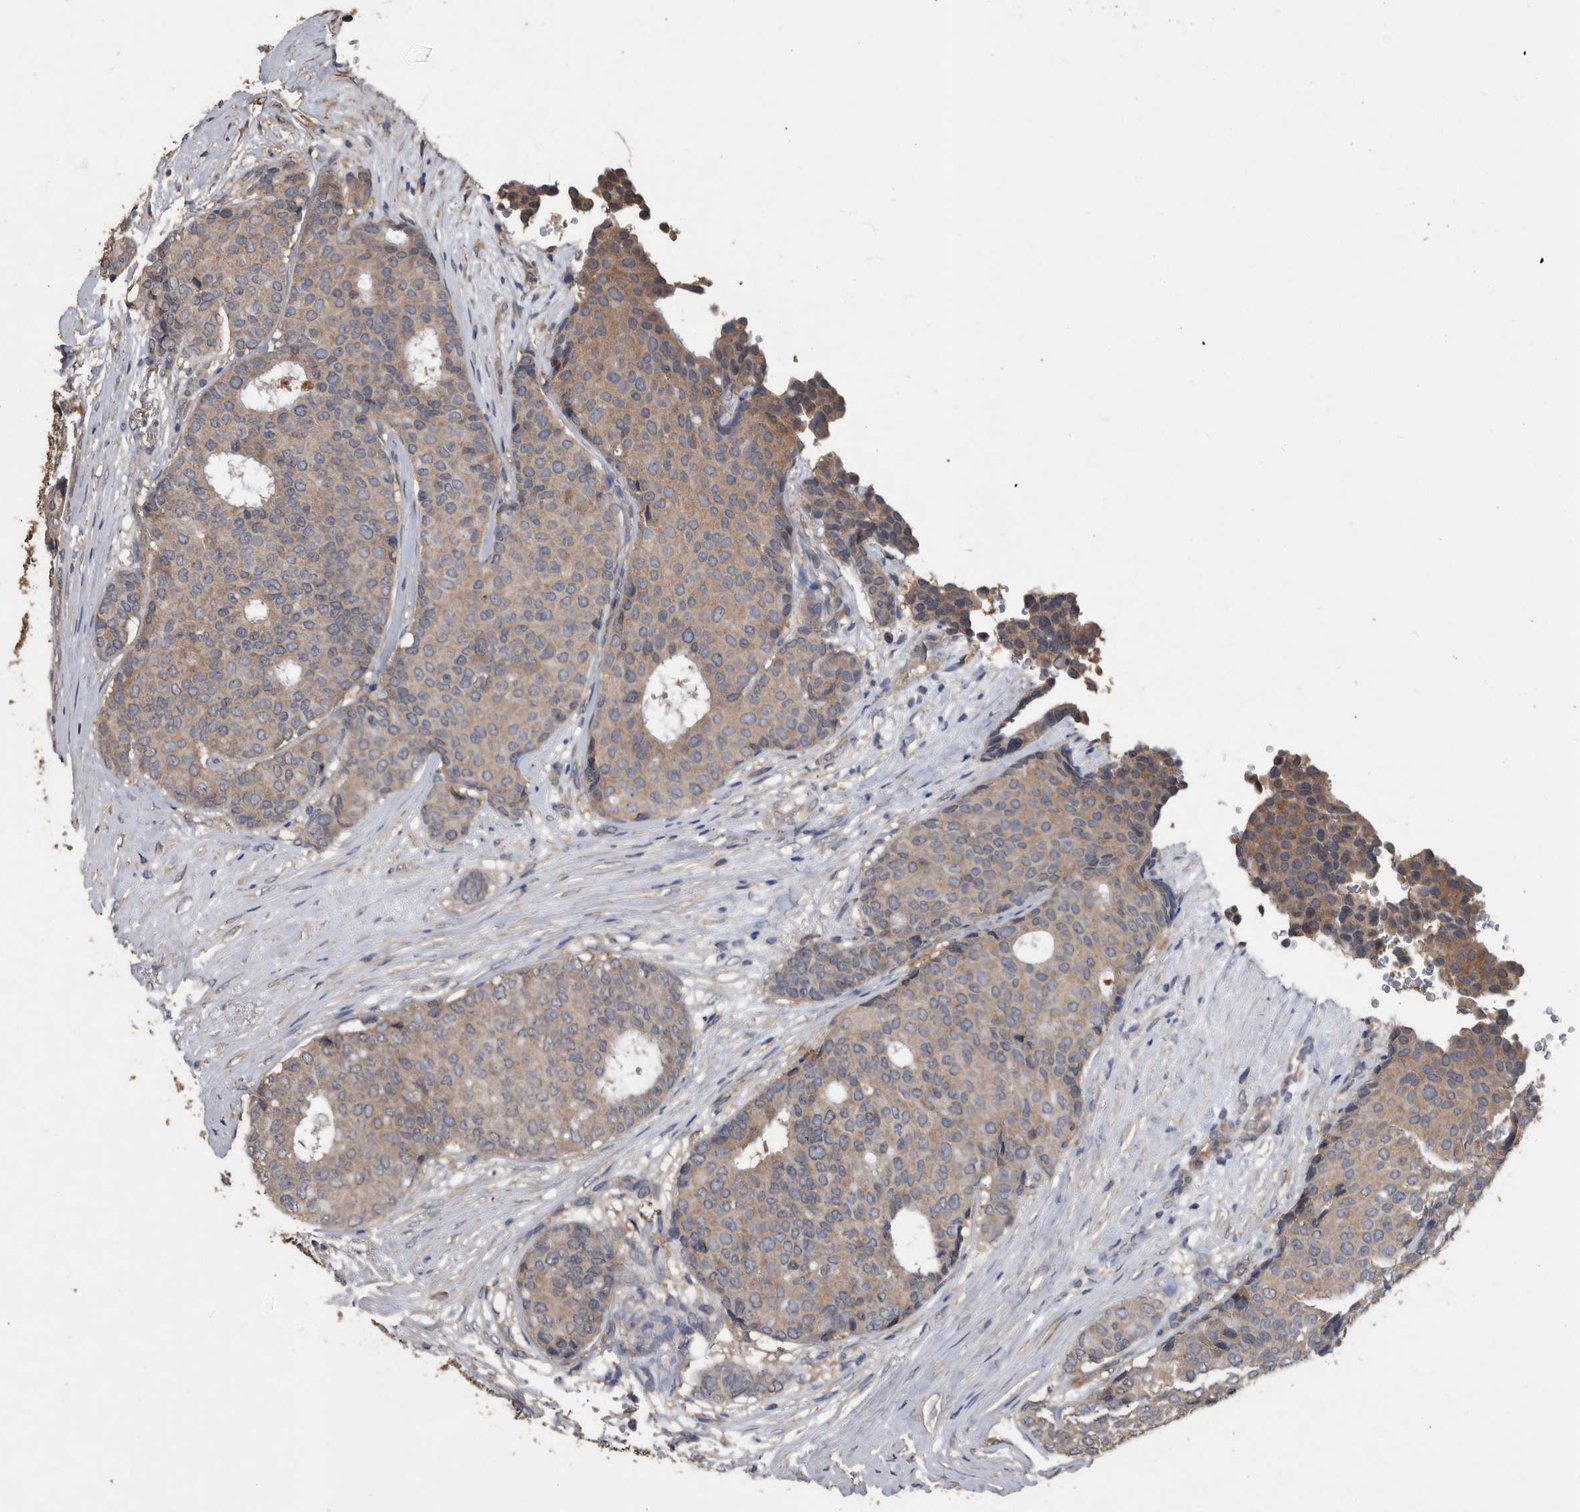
{"staining": {"intensity": "moderate", "quantity": "<25%", "location": "cytoplasmic/membranous"}, "tissue": "breast cancer", "cell_type": "Tumor cells", "image_type": "cancer", "snomed": [{"axis": "morphology", "description": "Duct carcinoma"}, {"axis": "topography", "description": "Breast"}], "caption": "Brown immunohistochemical staining in human breast cancer shows moderate cytoplasmic/membranous staining in about <25% of tumor cells.", "gene": "NRBP1", "patient": {"sex": "female", "age": 75}}